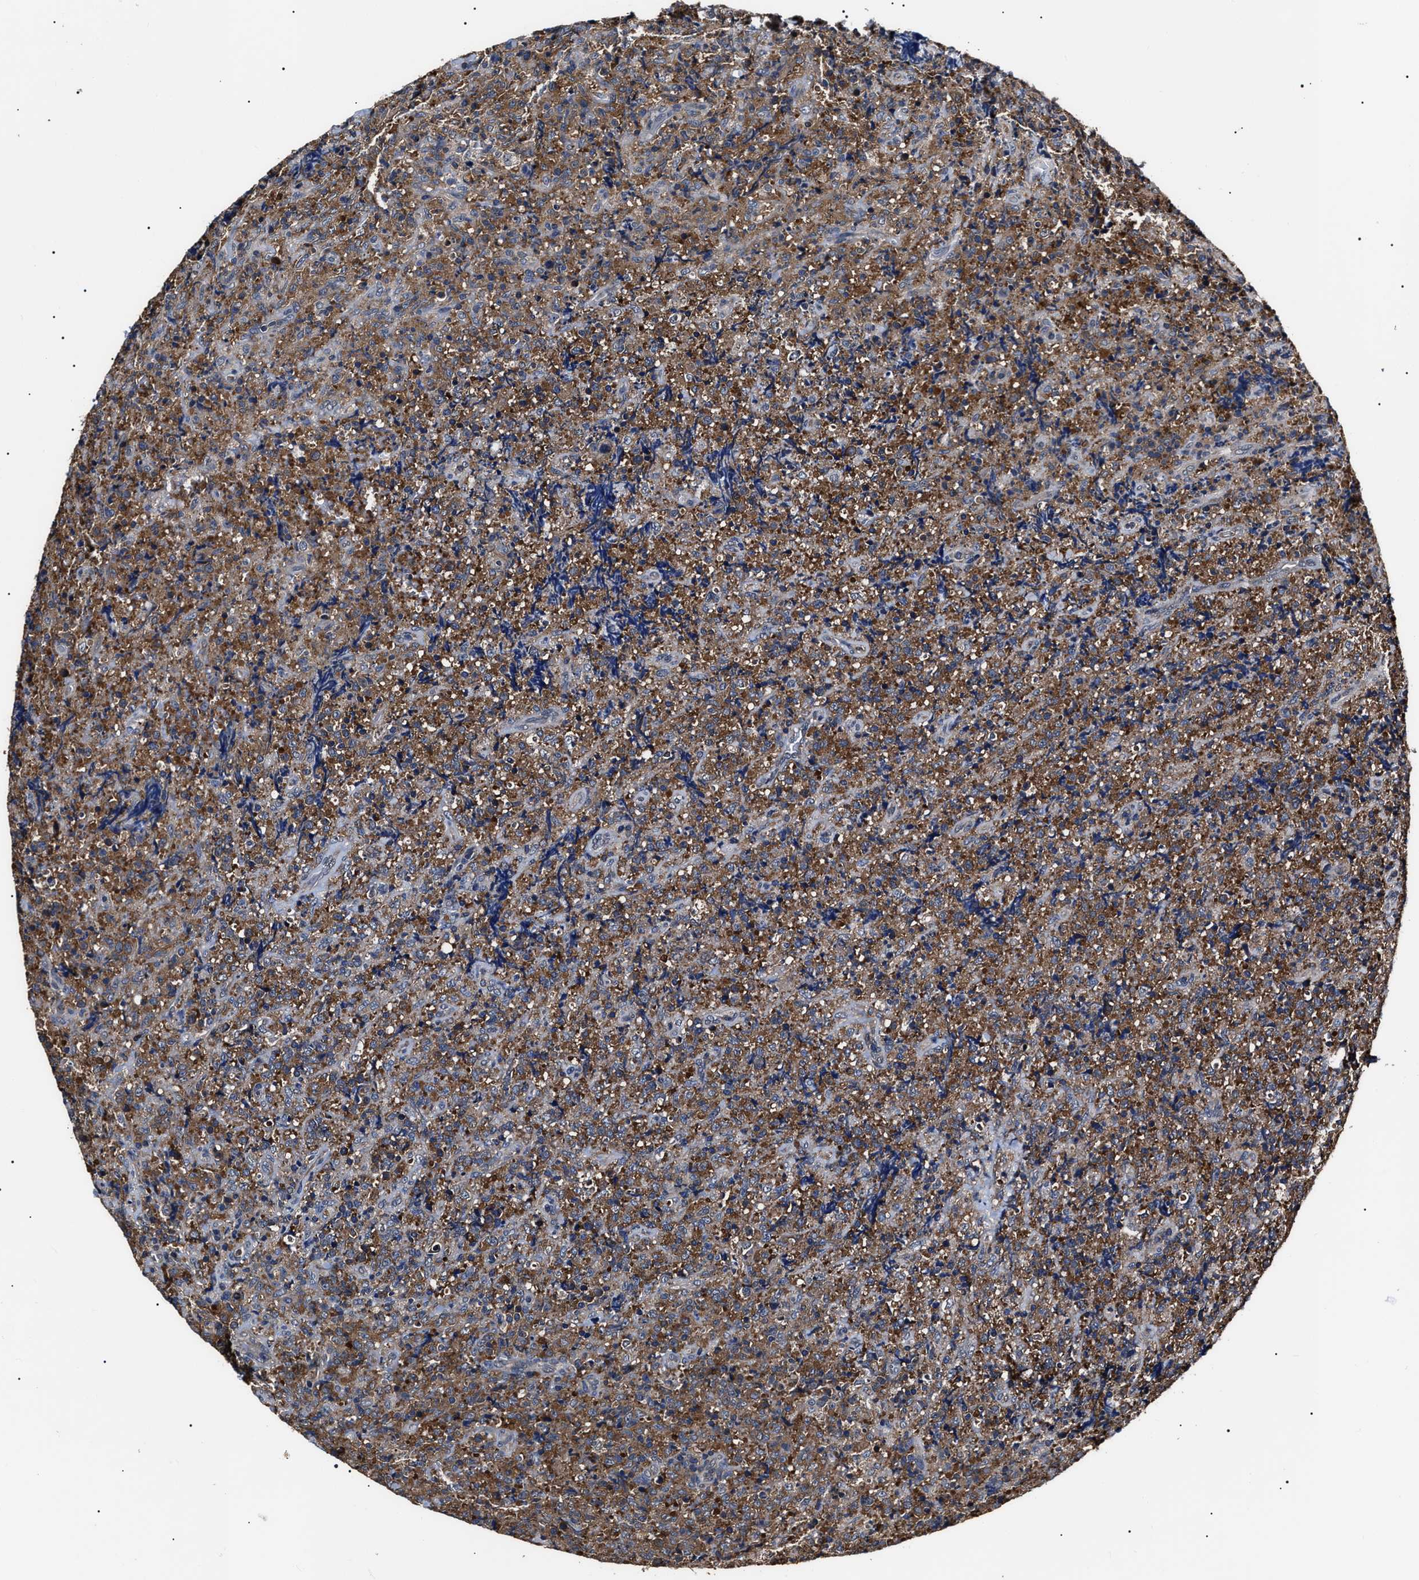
{"staining": {"intensity": "moderate", "quantity": ">75%", "location": "cytoplasmic/membranous"}, "tissue": "lymphoma", "cell_type": "Tumor cells", "image_type": "cancer", "snomed": [{"axis": "morphology", "description": "Malignant lymphoma, non-Hodgkin's type, High grade"}, {"axis": "topography", "description": "Tonsil"}], "caption": "Moderate cytoplasmic/membranous protein staining is present in approximately >75% of tumor cells in malignant lymphoma, non-Hodgkin's type (high-grade). The staining was performed using DAB, with brown indicating positive protein expression. Nuclei are stained blue with hematoxylin.", "gene": "CCT8", "patient": {"sex": "female", "age": 36}}